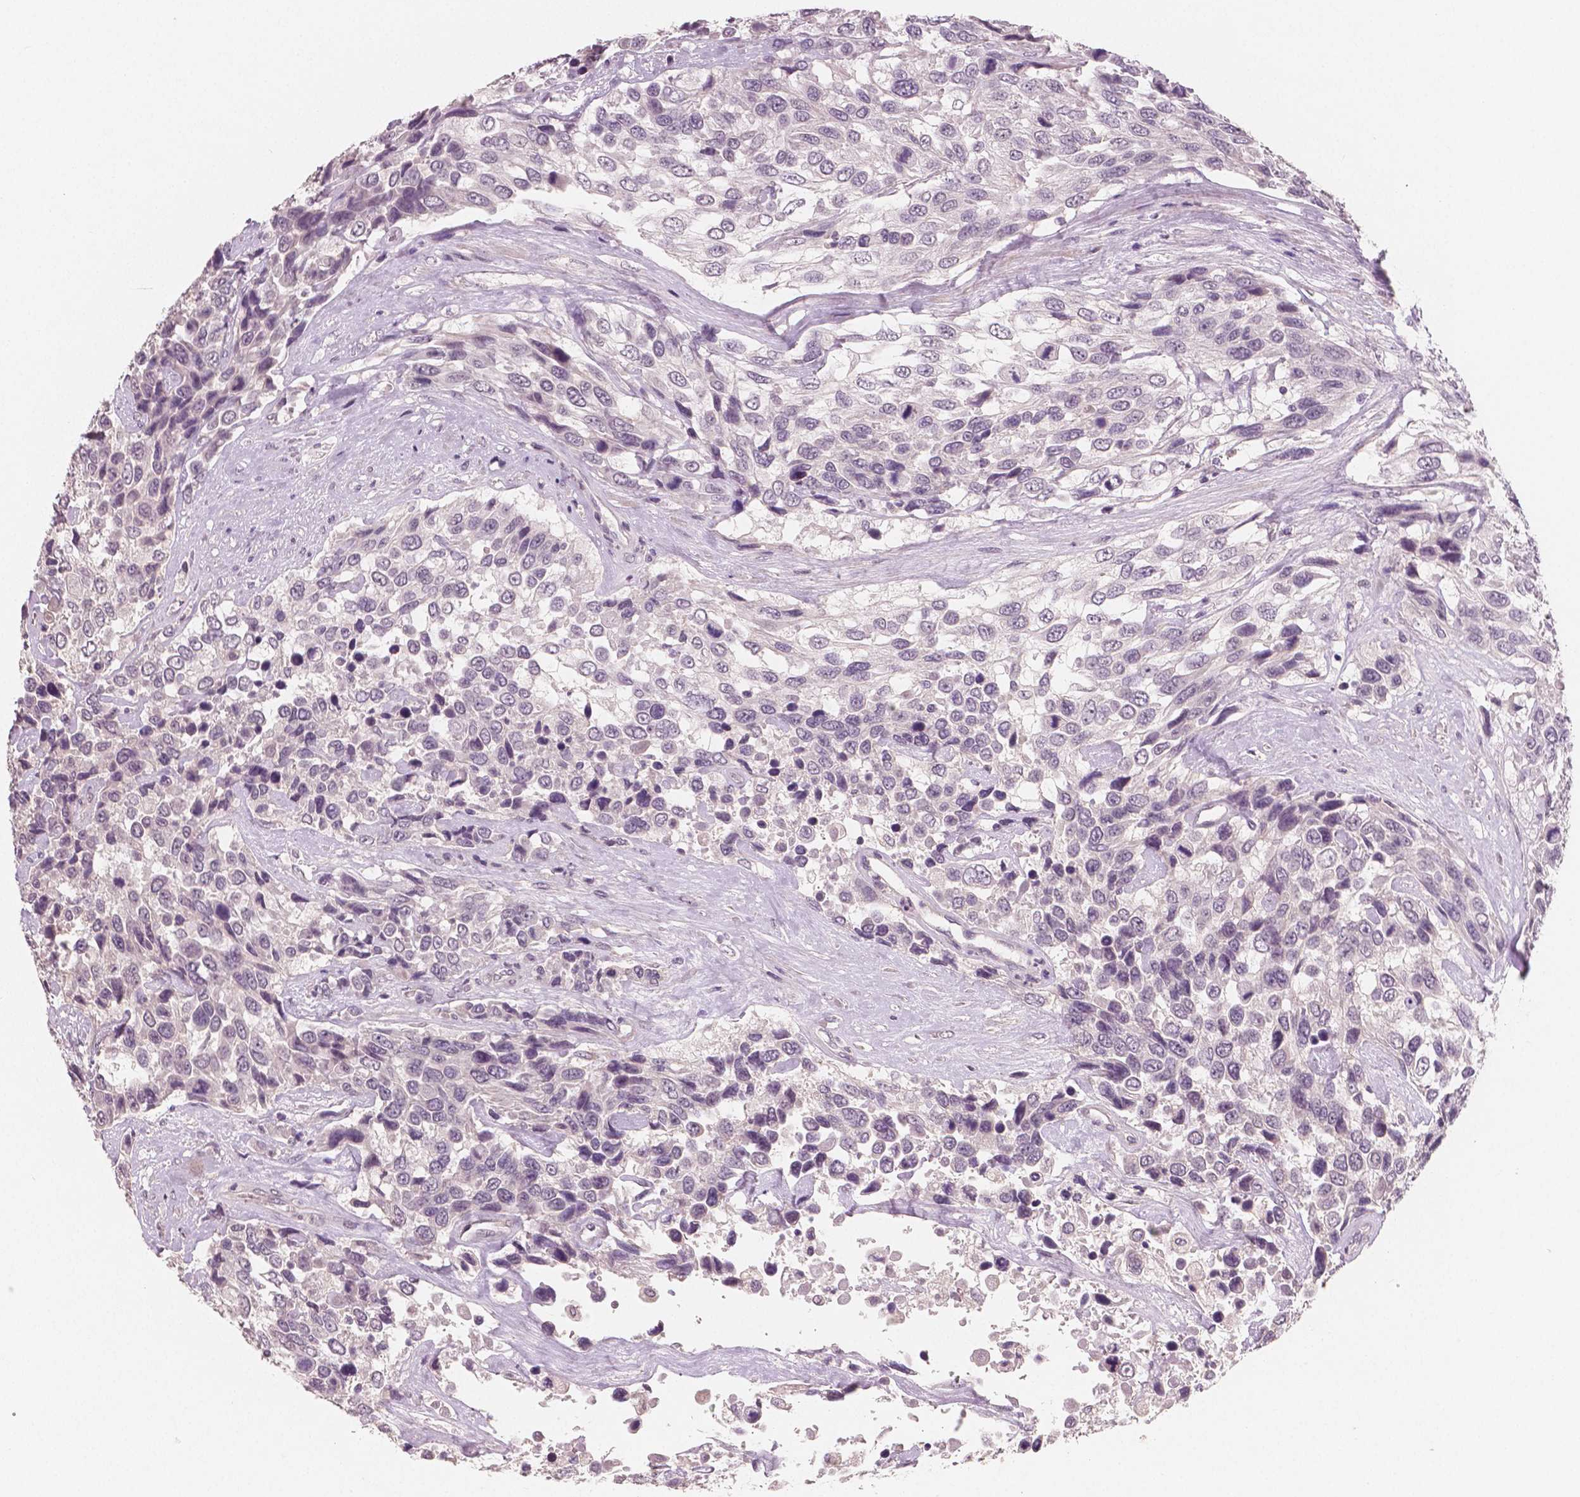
{"staining": {"intensity": "negative", "quantity": "none", "location": "none"}, "tissue": "urothelial cancer", "cell_type": "Tumor cells", "image_type": "cancer", "snomed": [{"axis": "morphology", "description": "Urothelial carcinoma, High grade"}, {"axis": "topography", "description": "Urinary bladder"}], "caption": "The micrograph demonstrates no significant positivity in tumor cells of urothelial carcinoma (high-grade). (Brightfield microscopy of DAB immunohistochemistry (IHC) at high magnification).", "gene": "RNASE7", "patient": {"sex": "female", "age": 70}}